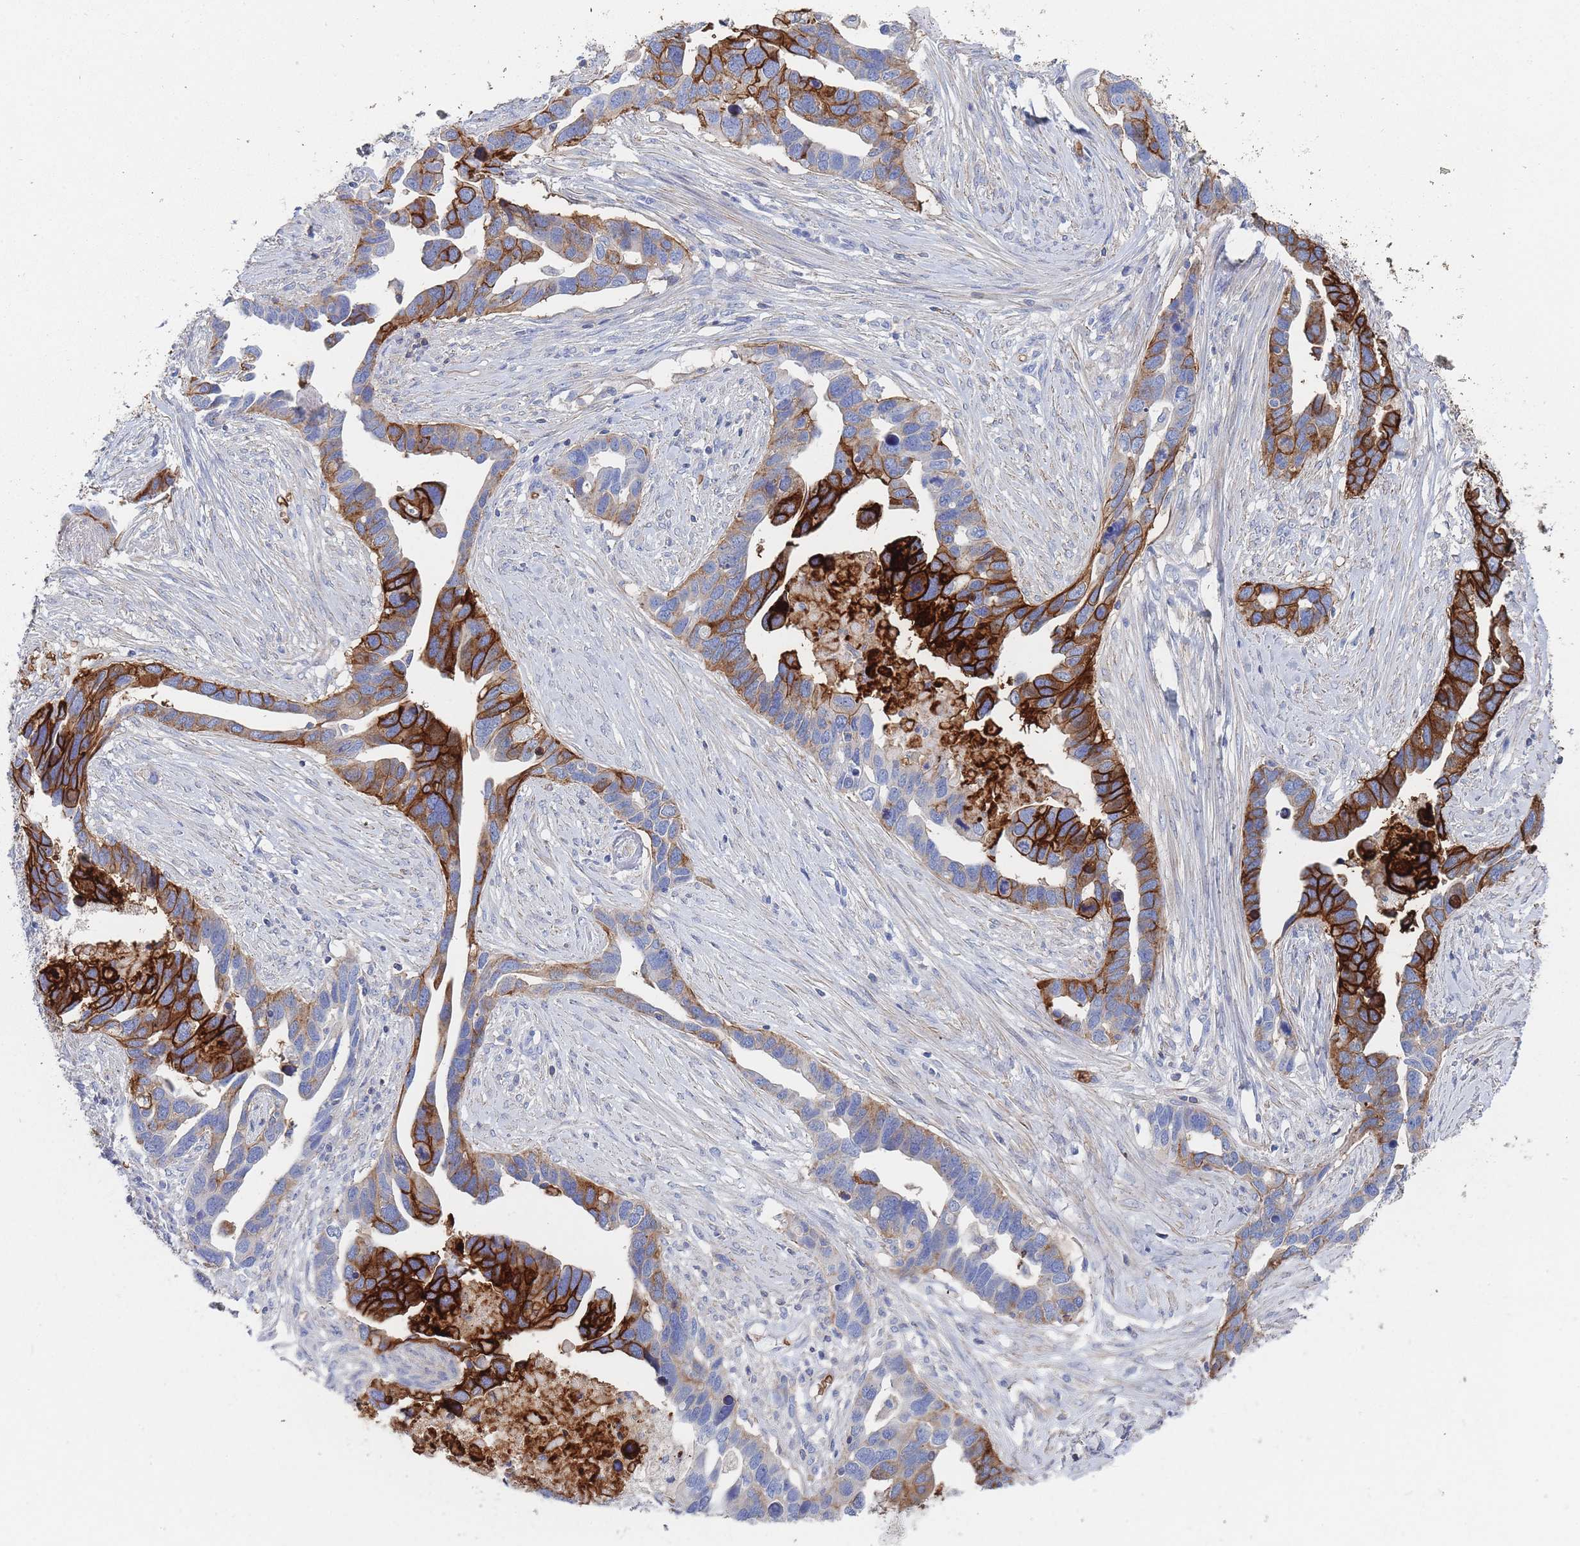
{"staining": {"intensity": "strong", "quantity": "25%-75%", "location": "cytoplasmic/membranous"}, "tissue": "ovarian cancer", "cell_type": "Tumor cells", "image_type": "cancer", "snomed": [{"axis": "morphology", "description": "Cystadenocarcinoma, serous, NOS"}, {"axis": "topography", "description": "Ovary"}], "caption": "Brown immunohistochemical staining in human ovarian cancer (serous cystadenocarcinoma) exhibits strong cytoplasmic/membranous positivity in about 25%-75% of tumor cells.", "gene": "SLC2A1", "patient": {"sex": "female", "age": 54}}